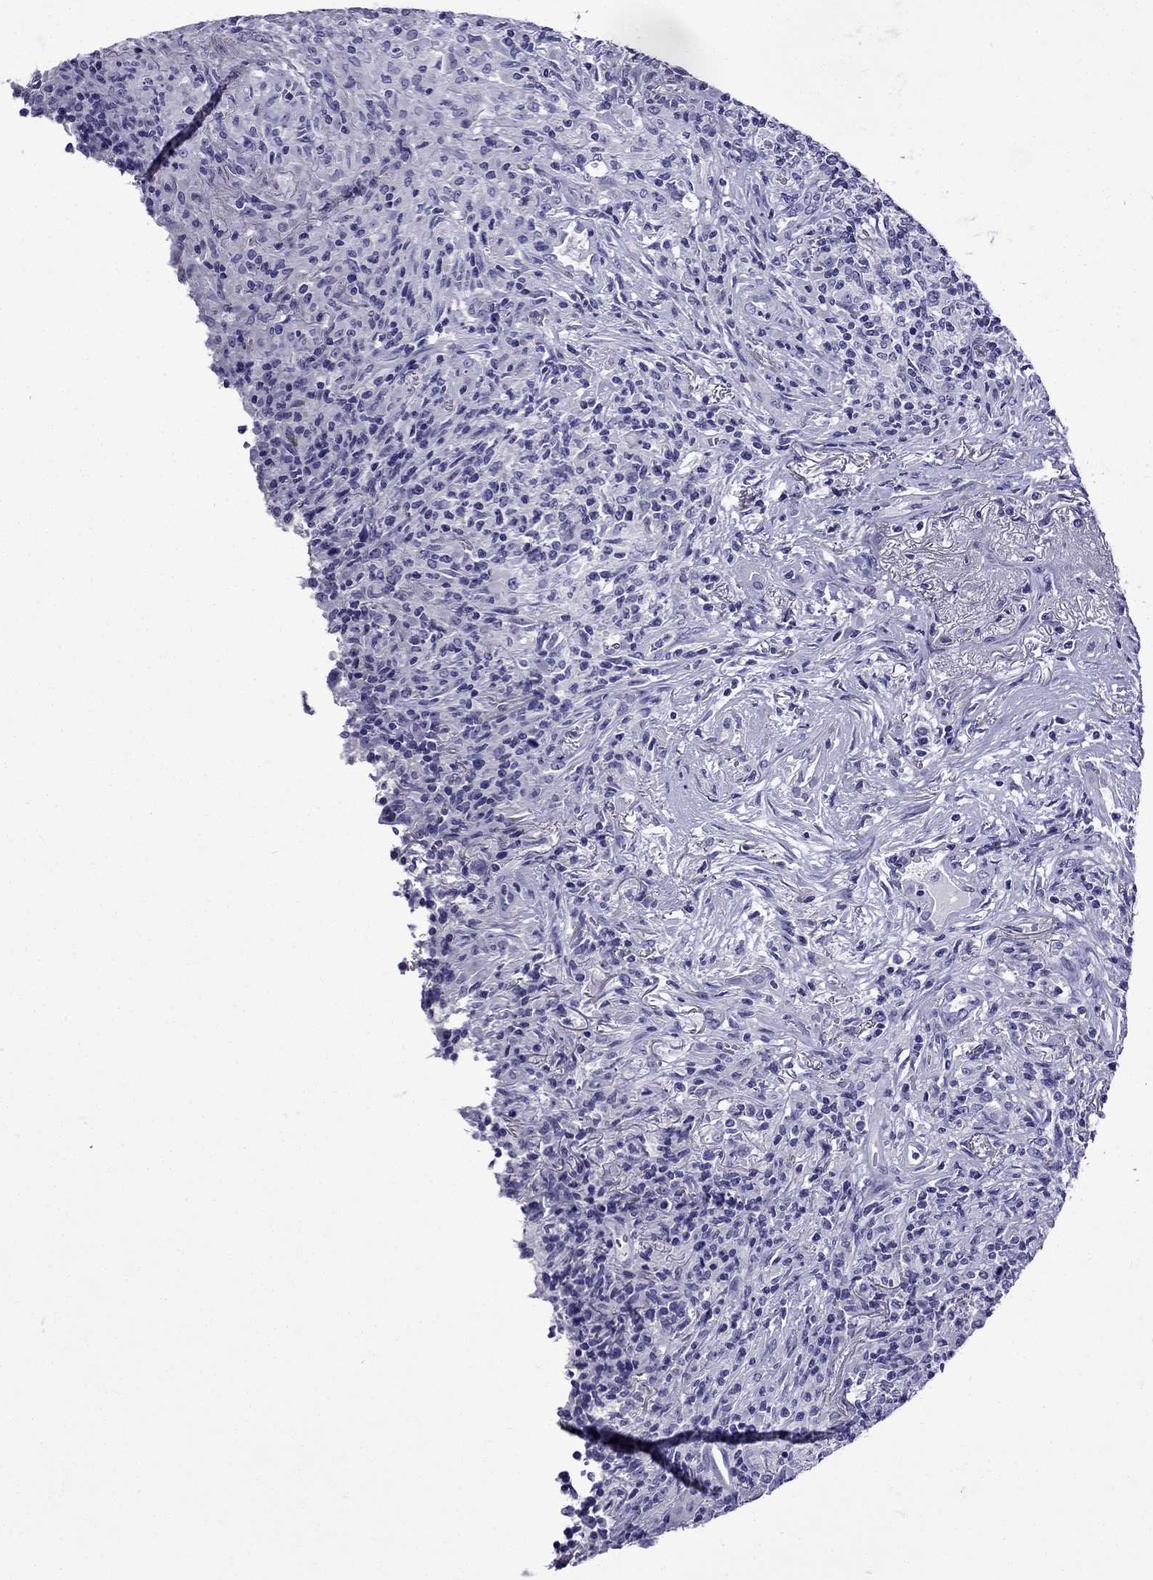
{"staining": {"intensity": "negative", "quantity": "none", "location": "none"}, "tissue": "lymphoma", "cell_type": "Tumor cells", "image_type": "cancer", "snomed": [{"axis": "morphology", "description": "Malignant lymphoma, non-Hodgkin's type, High grade"}, {"axis": "topography", "description": "Lung"}], "caption": "High power microscopy photomicrograph of an immunohistochemistry (IHC) photomicrograph of lymphoma, revealing no significant positivity in tumor cells.", "gene": "ERC2", "patient": {"sex": "male", "age": 79}}